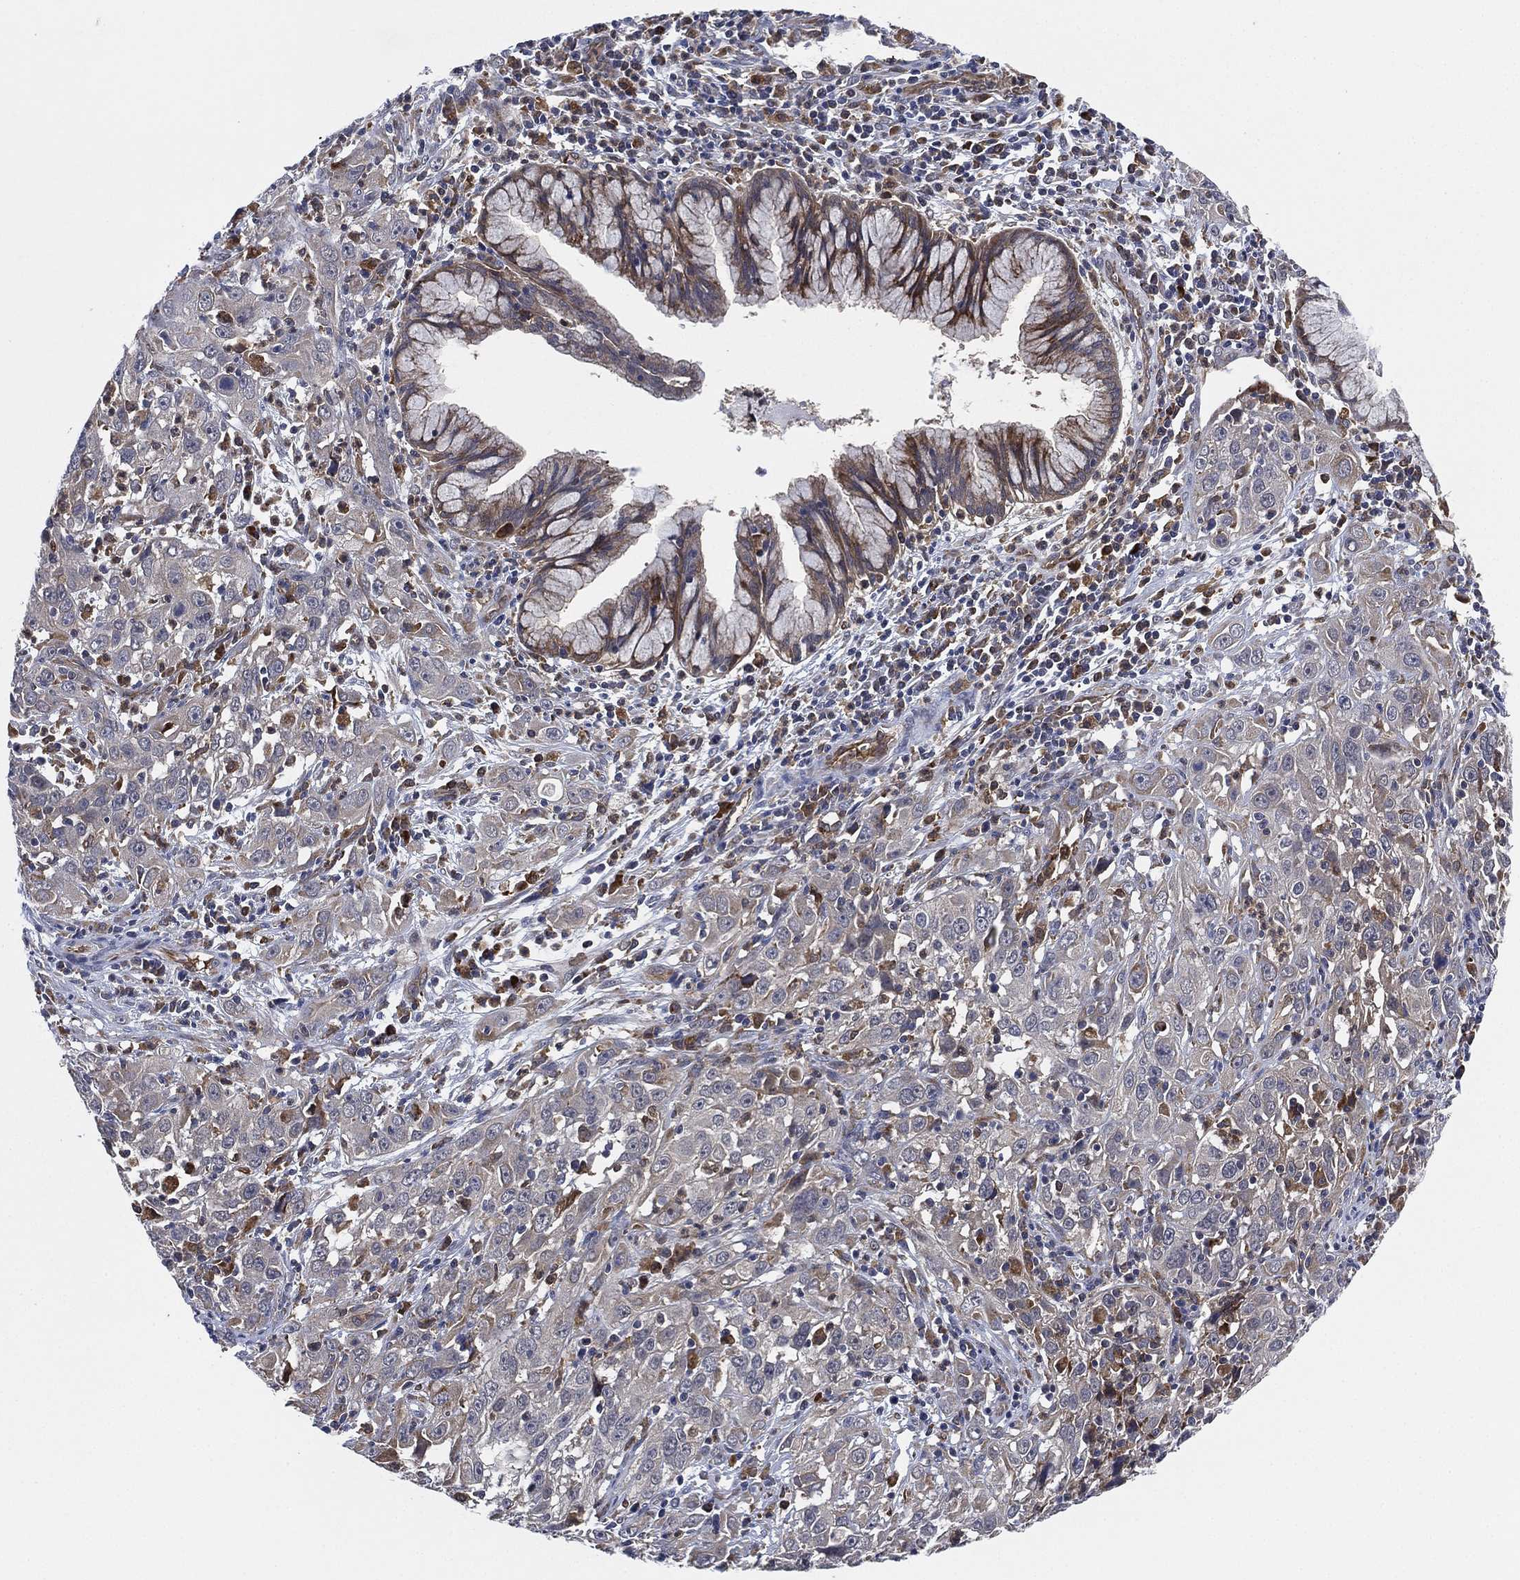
{"staining": {"intensity": "negative", "quantity": "none", "location": "none"}, "tissue": "cervical cancer", "cell_type": "Tumor cells", "image_type": "cancer", "snomed": [{"axis": "morphology", "description": "Squamous cell carcinoma, NOS"}, {"axis": "topography", "description": "Cervix"}], "caption": "Tumor cells are negative for protein expression in human cervical cancer. The staining is performed using DAB (3,3'-diaminobenzidine) brown chromogen with nuclei counter-stained in using hematoxylin.", "gene": "FES", "patient": {"sex": "female", "age": 32}}